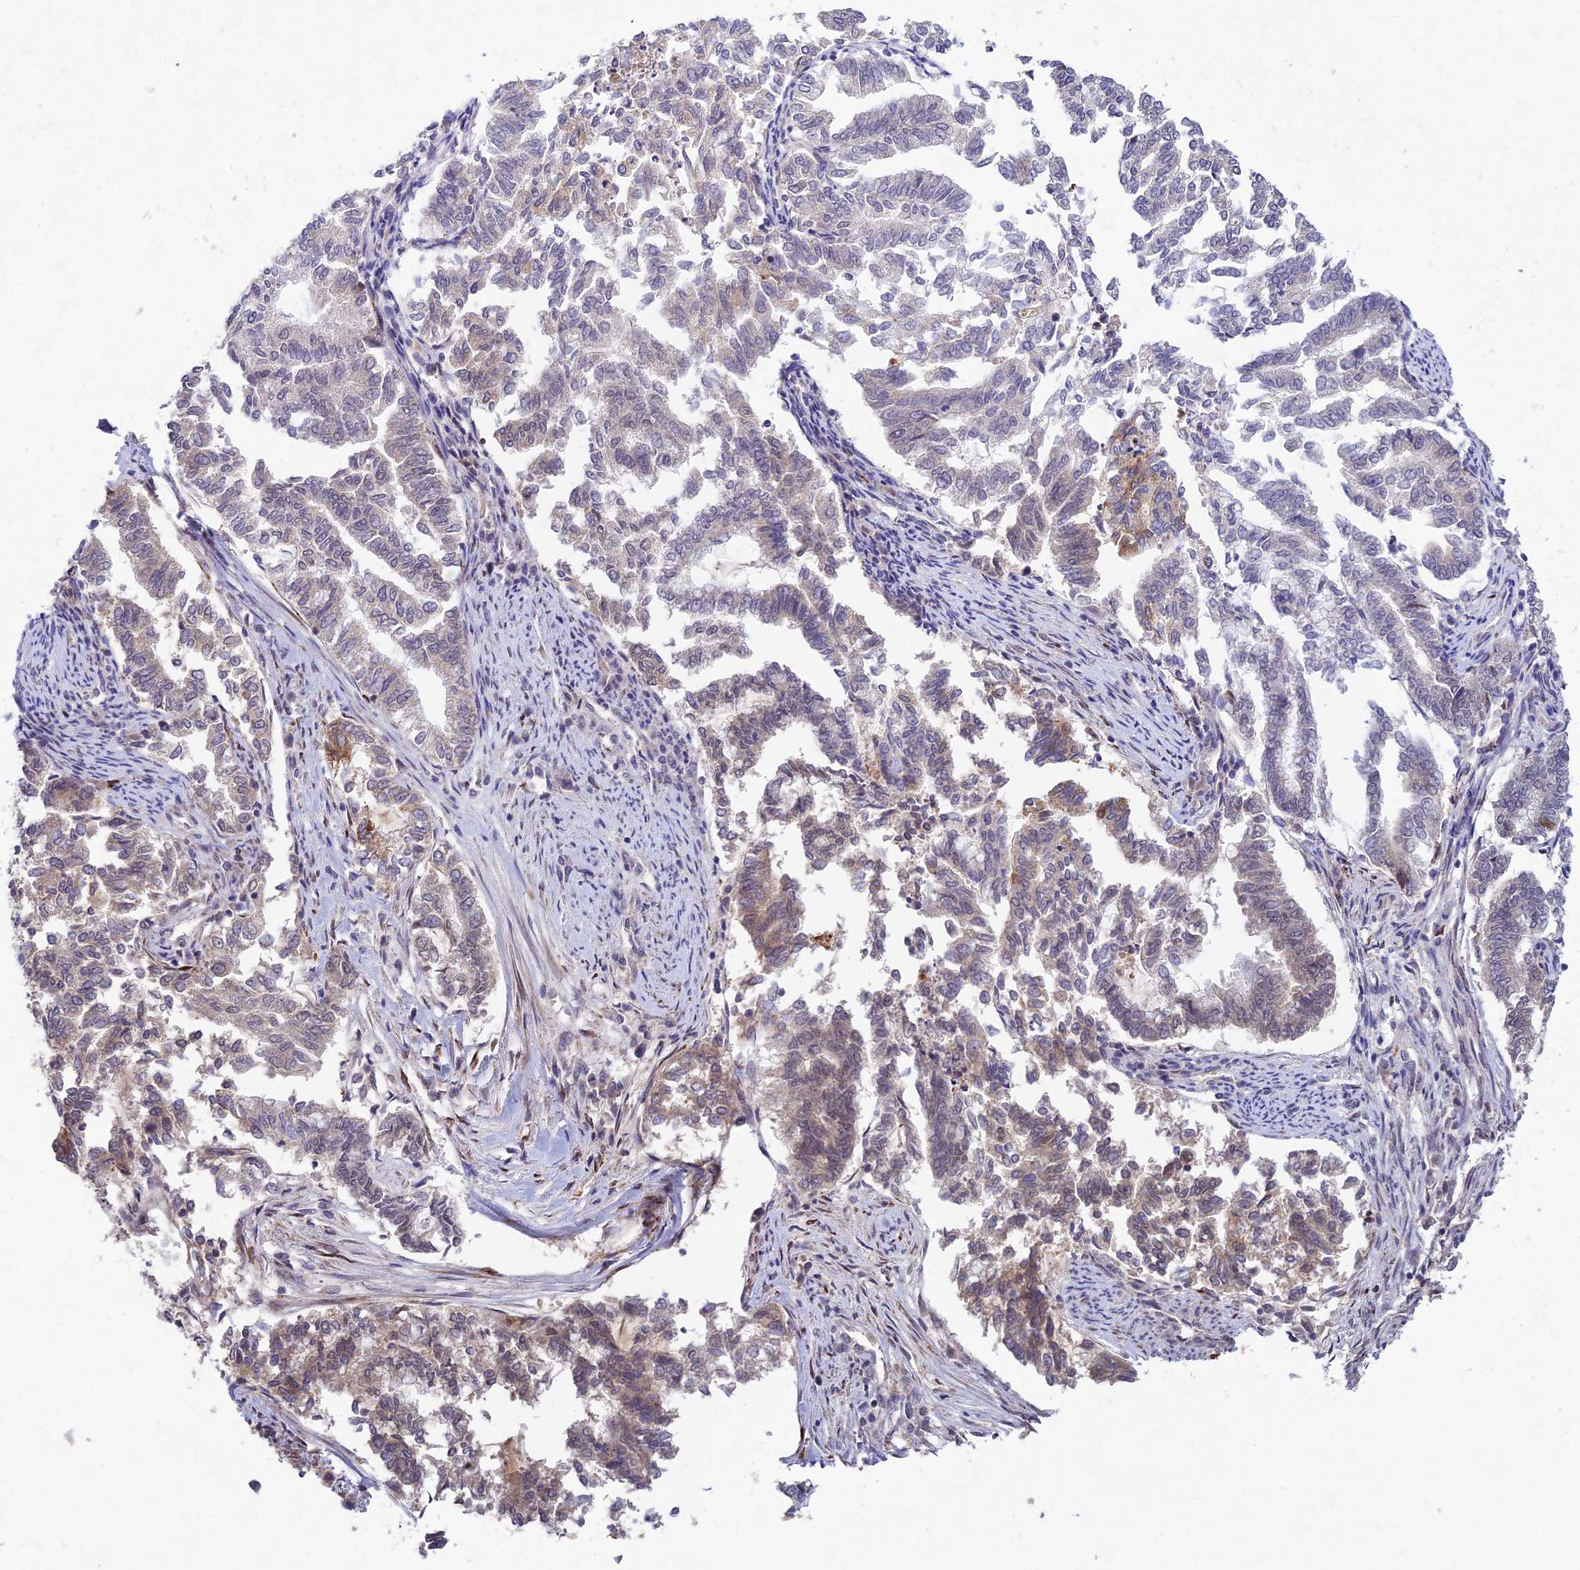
{"staining": {"intensity": "moderate", "quantity": "<25%", "location": "cytoplasmic/membranous"}, "tissue": "endometrial cancer", "cell_type": "Tumor cells", "image_type": "cancer", "snomed": [{"axis": "morphology", "description": "Adenocarcinoma, NOS"}, {"axis": "topography", "description": "Endometrium"}], "caption": "A photomicrograph showing moderate cytoplasmic/membranous staining in approximately <25% of tumor cells in endometrial adenocarcinoma, as visualized by brown immunohistochemical staining.", "gene": "RAVER1", "patient": {"sex": "female", "age": 79}}